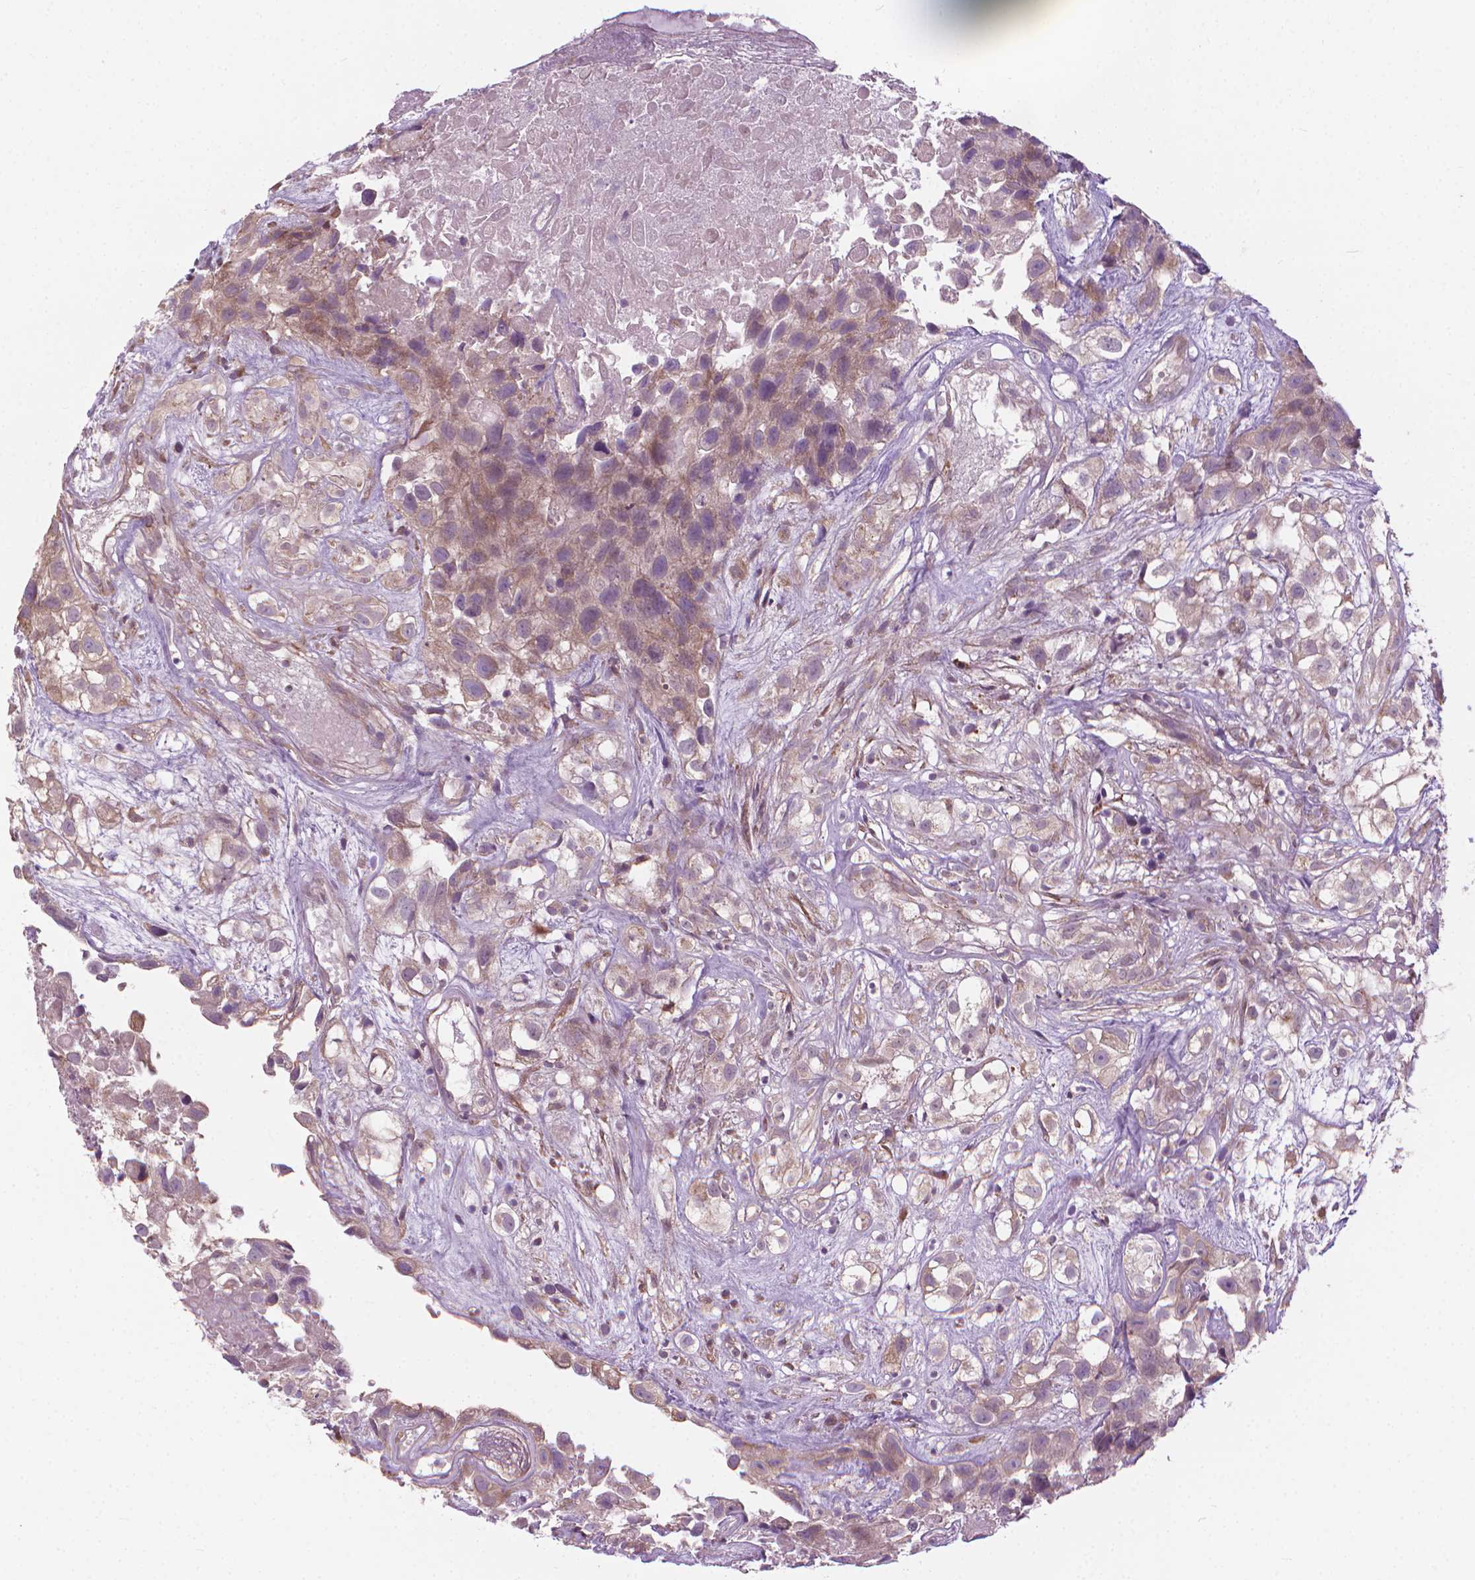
{"staining": {"intensity": "weak", "quantity": "25%-75%", "location": "cytoplasmic/membranous"}, "tissue": "urothelial cancer", "cell_type": "Tumor cells", "image_type": "cancer", "snomed": [{"axis": "morphology", "description": "Urothelial carcinoma, High grade"}, {"axis": "topography", "description": "Urinary bladder"}], "caption": "High-grade urothelial carcinoma stained for a protein exhibits weak cytoplasmic/membranous positivity in tumor cells.", "gene": "NUDT1", "patient": {"sex": "male", "age": 56}}